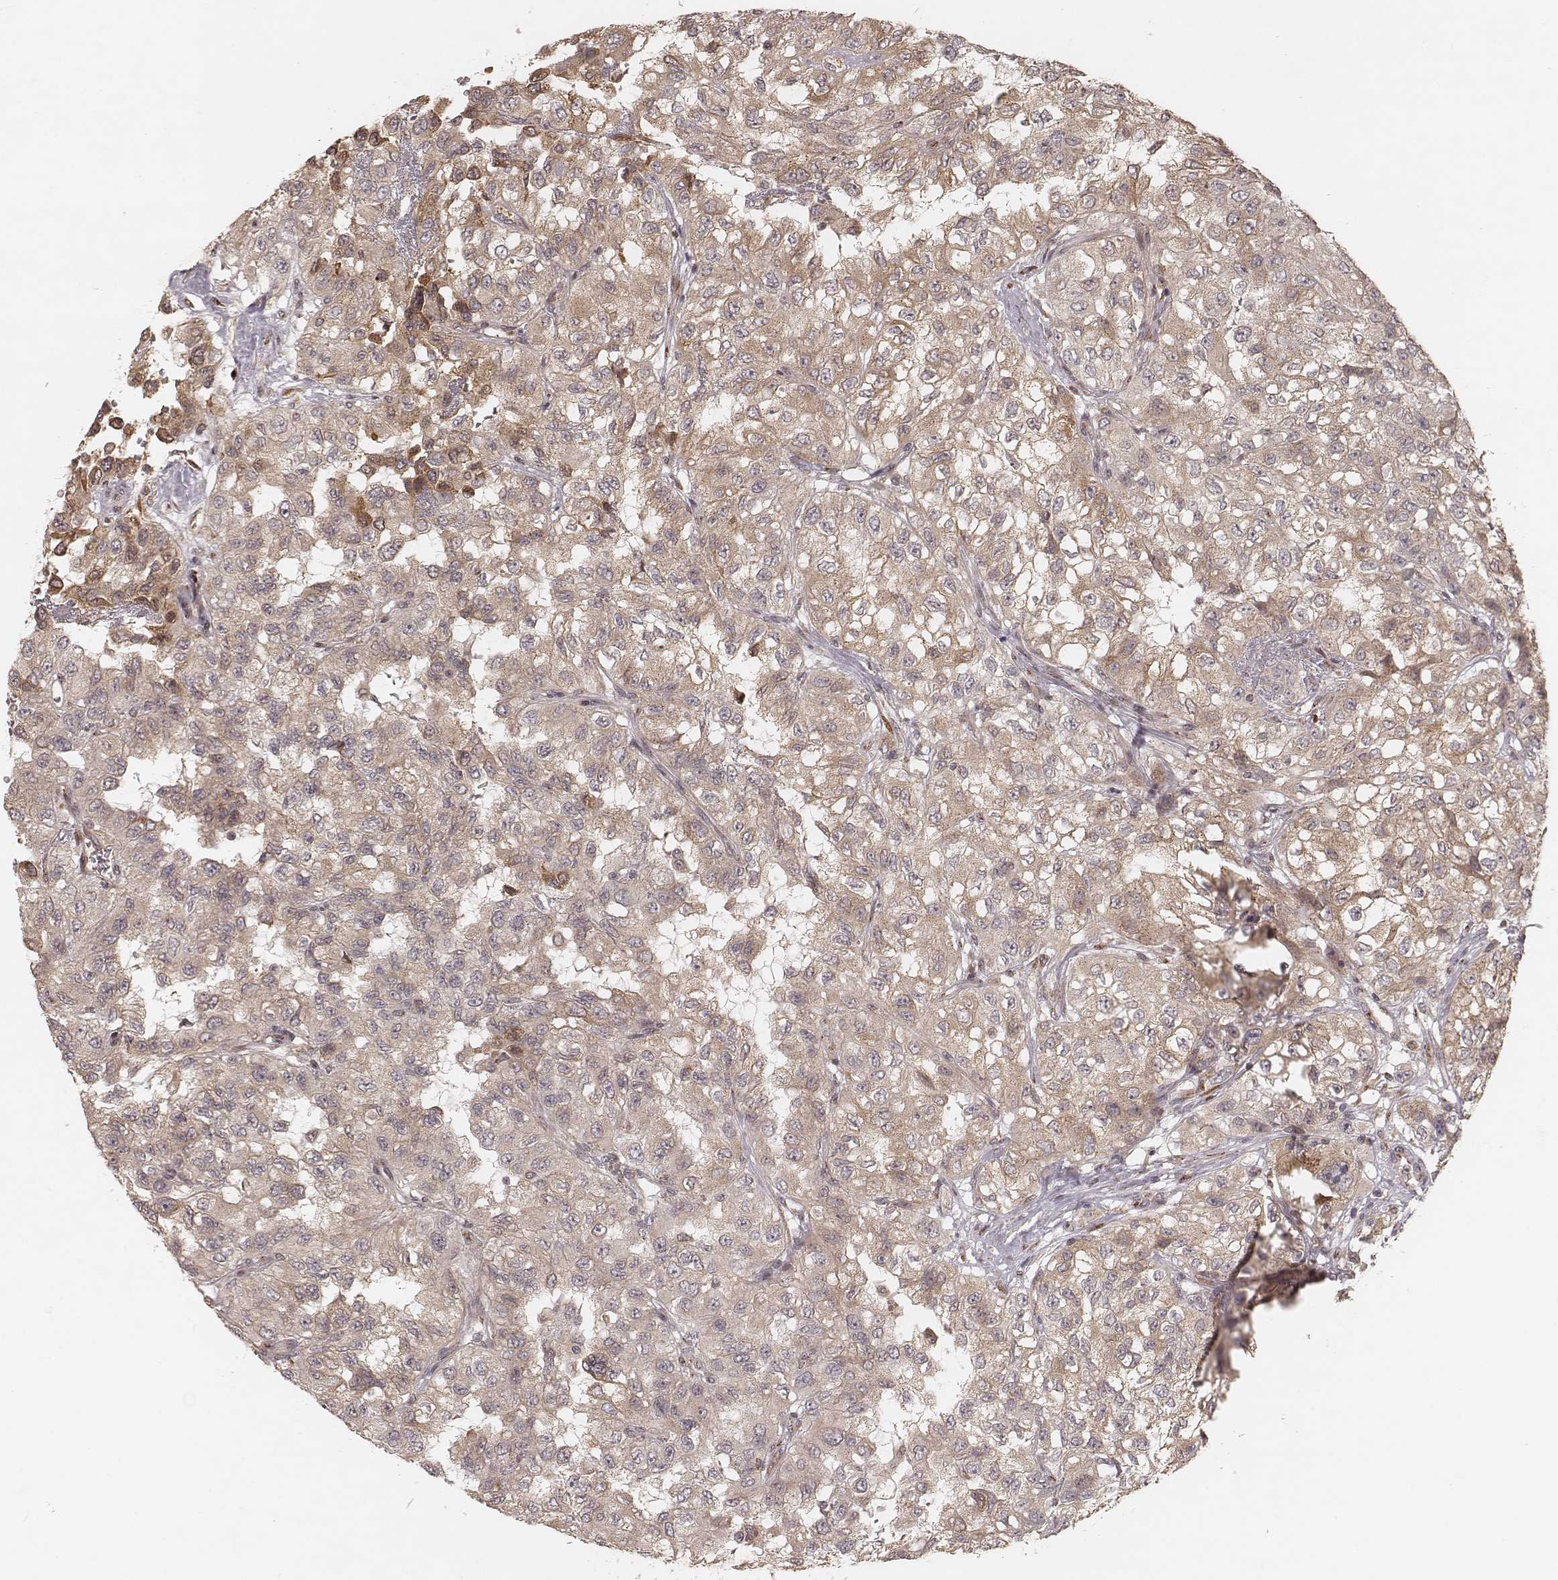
{"staining": {"intensity": "weak", "quantity": ">75%", "location": "cytoplasmic/membranous"}, "tissue": "renal cancer", "cell_type": "Tumor cells", "image_type": "cancer", "snomed": [{"axis": "morphology", "description": "Adenocarcinoma, NOS"}, {"axis": "topography", "description": "Kidney"}], "caption": "Immunohistochemical staining of renal cancer exhibits weak cytoplasmic/membranous protein positivity in about >75% of tumor cells.", "gene": "MYO19", "patient": {"sex": "male", "age": 64}}